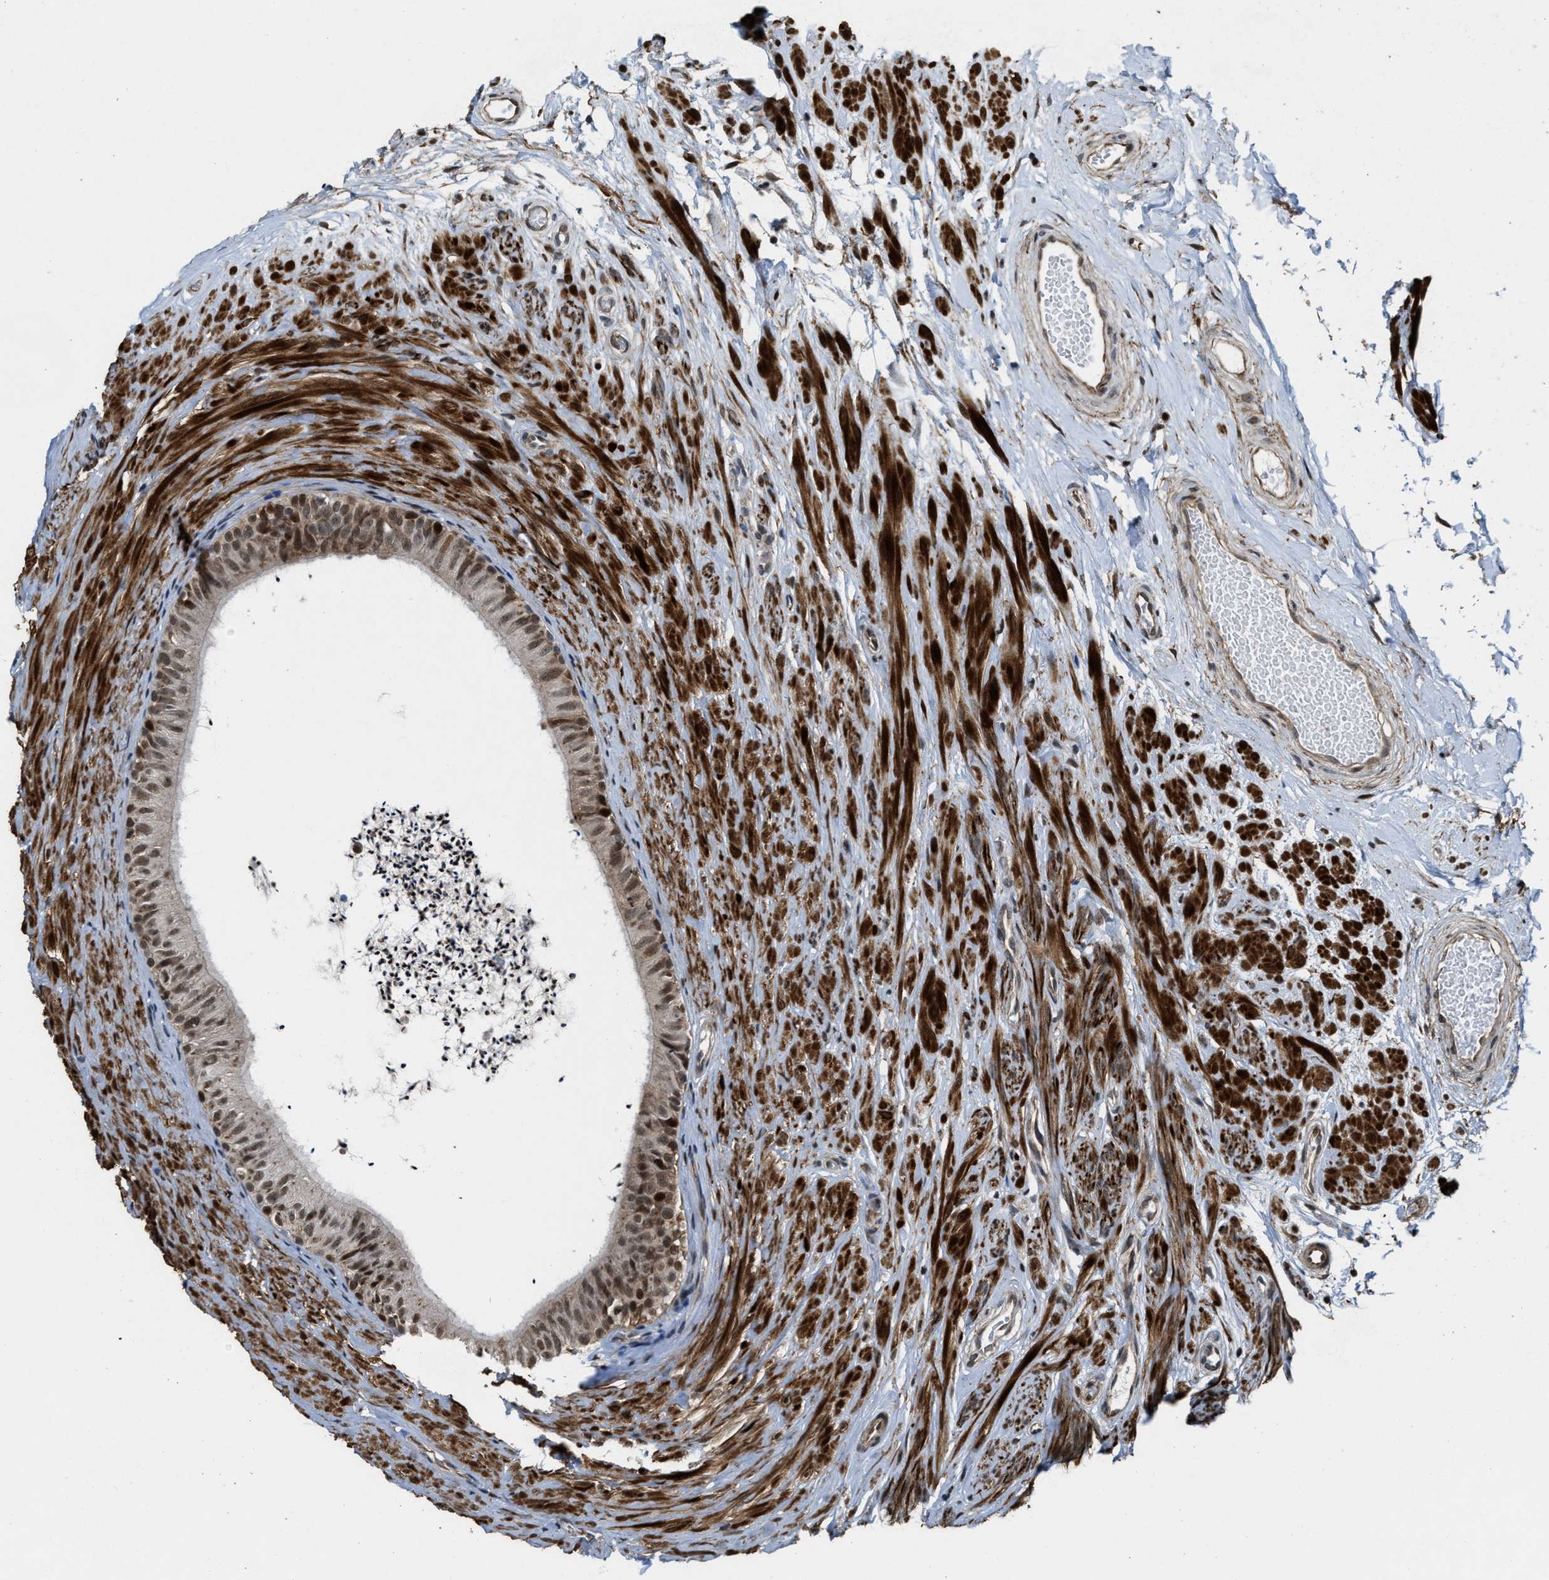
{"staining": {"intensity": "moderate", "quantity": ">75%", "location": "cytoplasmic/membranous,nuclear"}, "tissue": "epididymis", "cell_type": "Glandular cells", "image_type": "normal", "snomed": [{"axis": "morphology", "description": "Normal tissue, NOS"}, {"axis": "topography", "description": "Epididymis"}], "caption": "The image displays staining of benign epididymis, revealing moderate cytoplasmic/membranous,nuclear protein staining (brown color) within glandular cells.", "gene": "ZNF250", "patient": {"sex": "male", "age": 56}}